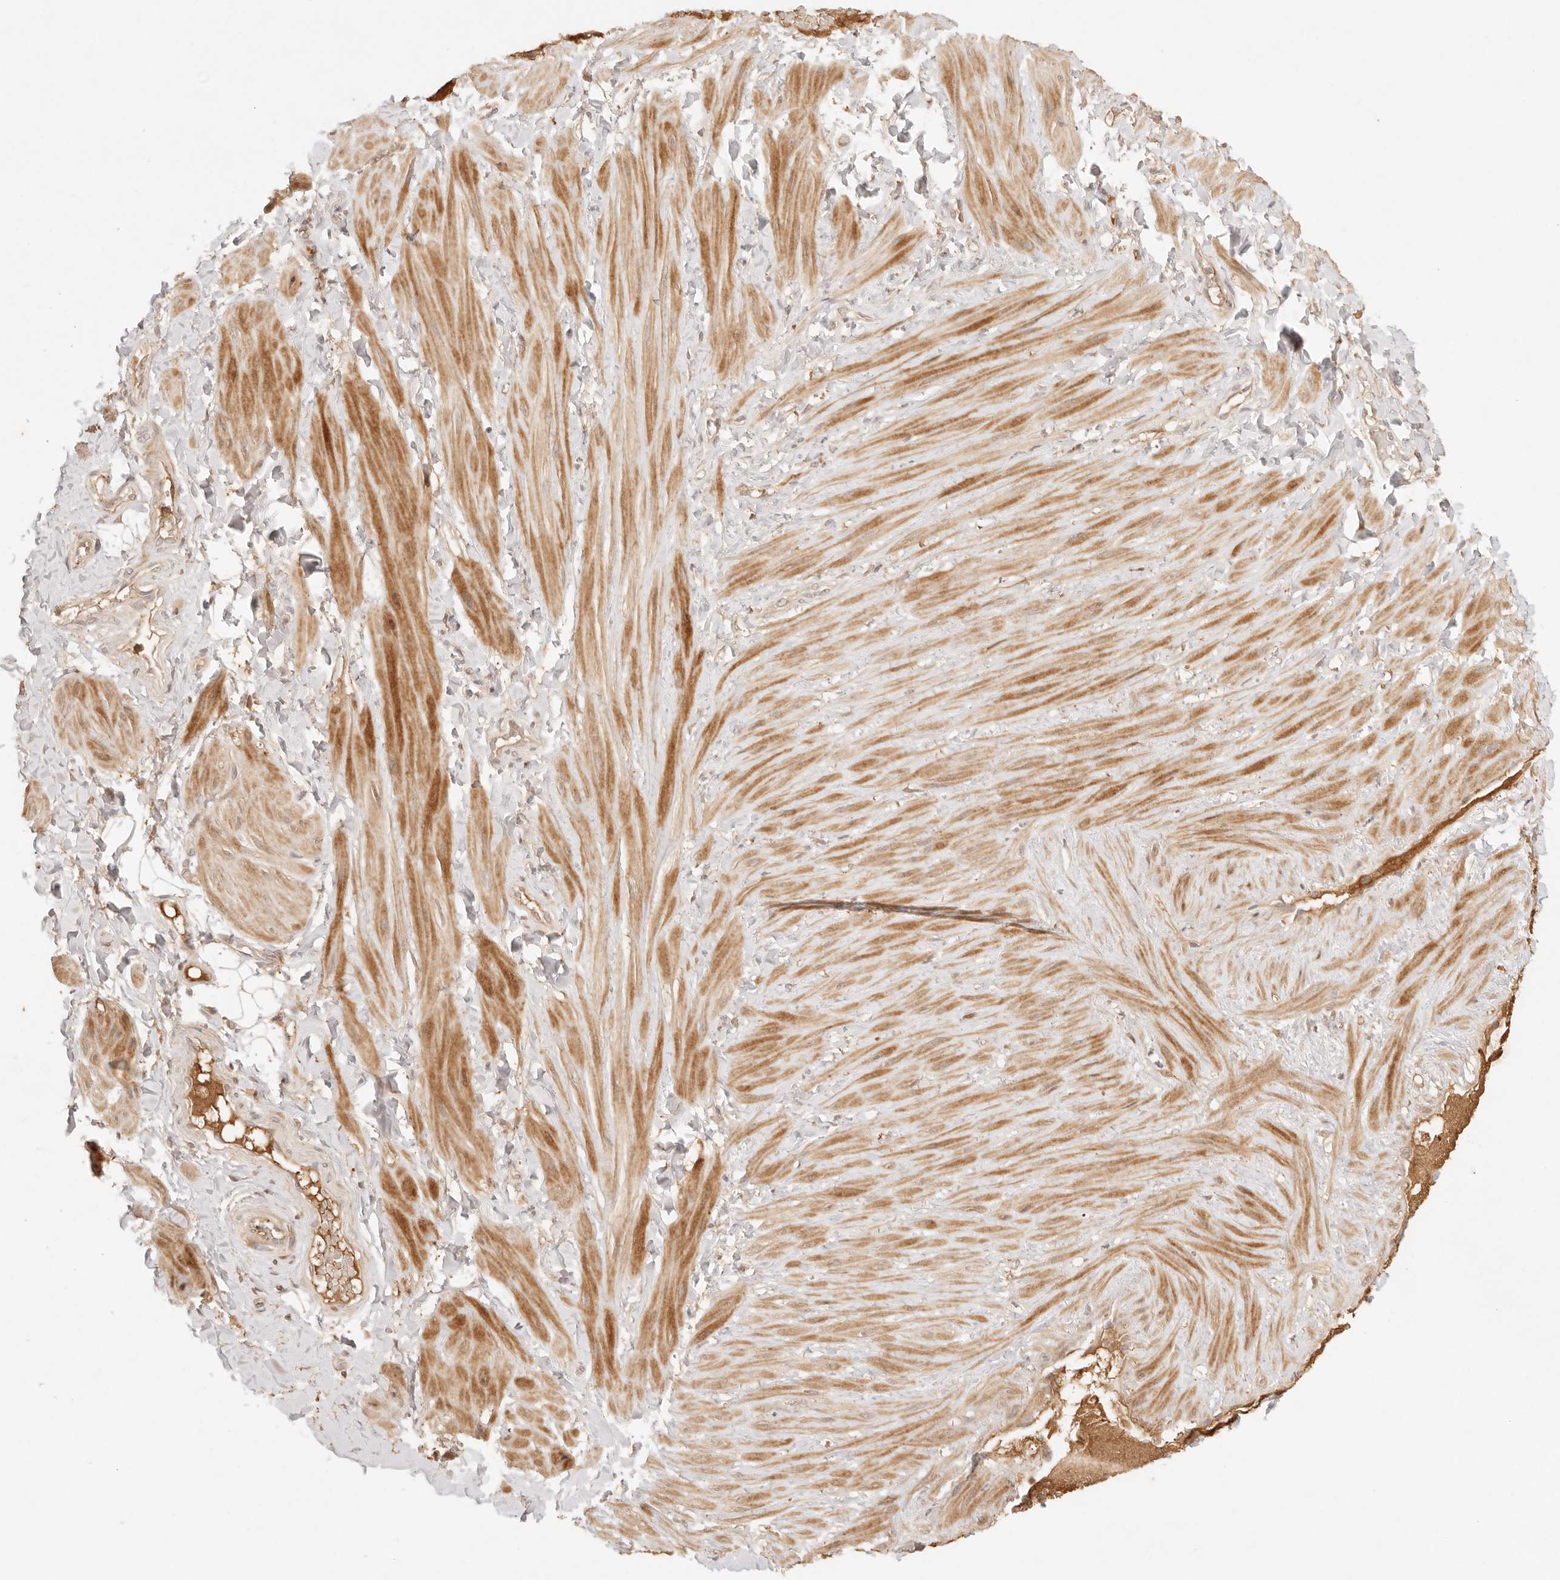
{"staining": {"intensity": "moderate", "quantity": ">75%", "location": "cytoplasmic/membranous"}, "tissue": "soft tissue", "cell_type": "Fibroblasts", "image_type": "normal", "snomed": [{"axis": "morphology", "description": "Normal tissue, NOS"}, {"axis": "topography", "description": "Adipose tissue"}, {"axis": "topography", "description": "Vascular tissue"}, {"axis": "topography", "description": "Peripheral nerve tissue"}], "caption": "The micrograph demonstrates staining of normal soft tissue, revealing moderate cytoplasmic/membranous protein expression (brown color) within fibroblasts.", "gene": "PHLDA3", "patient": {"sex": "male", "age": 25}}